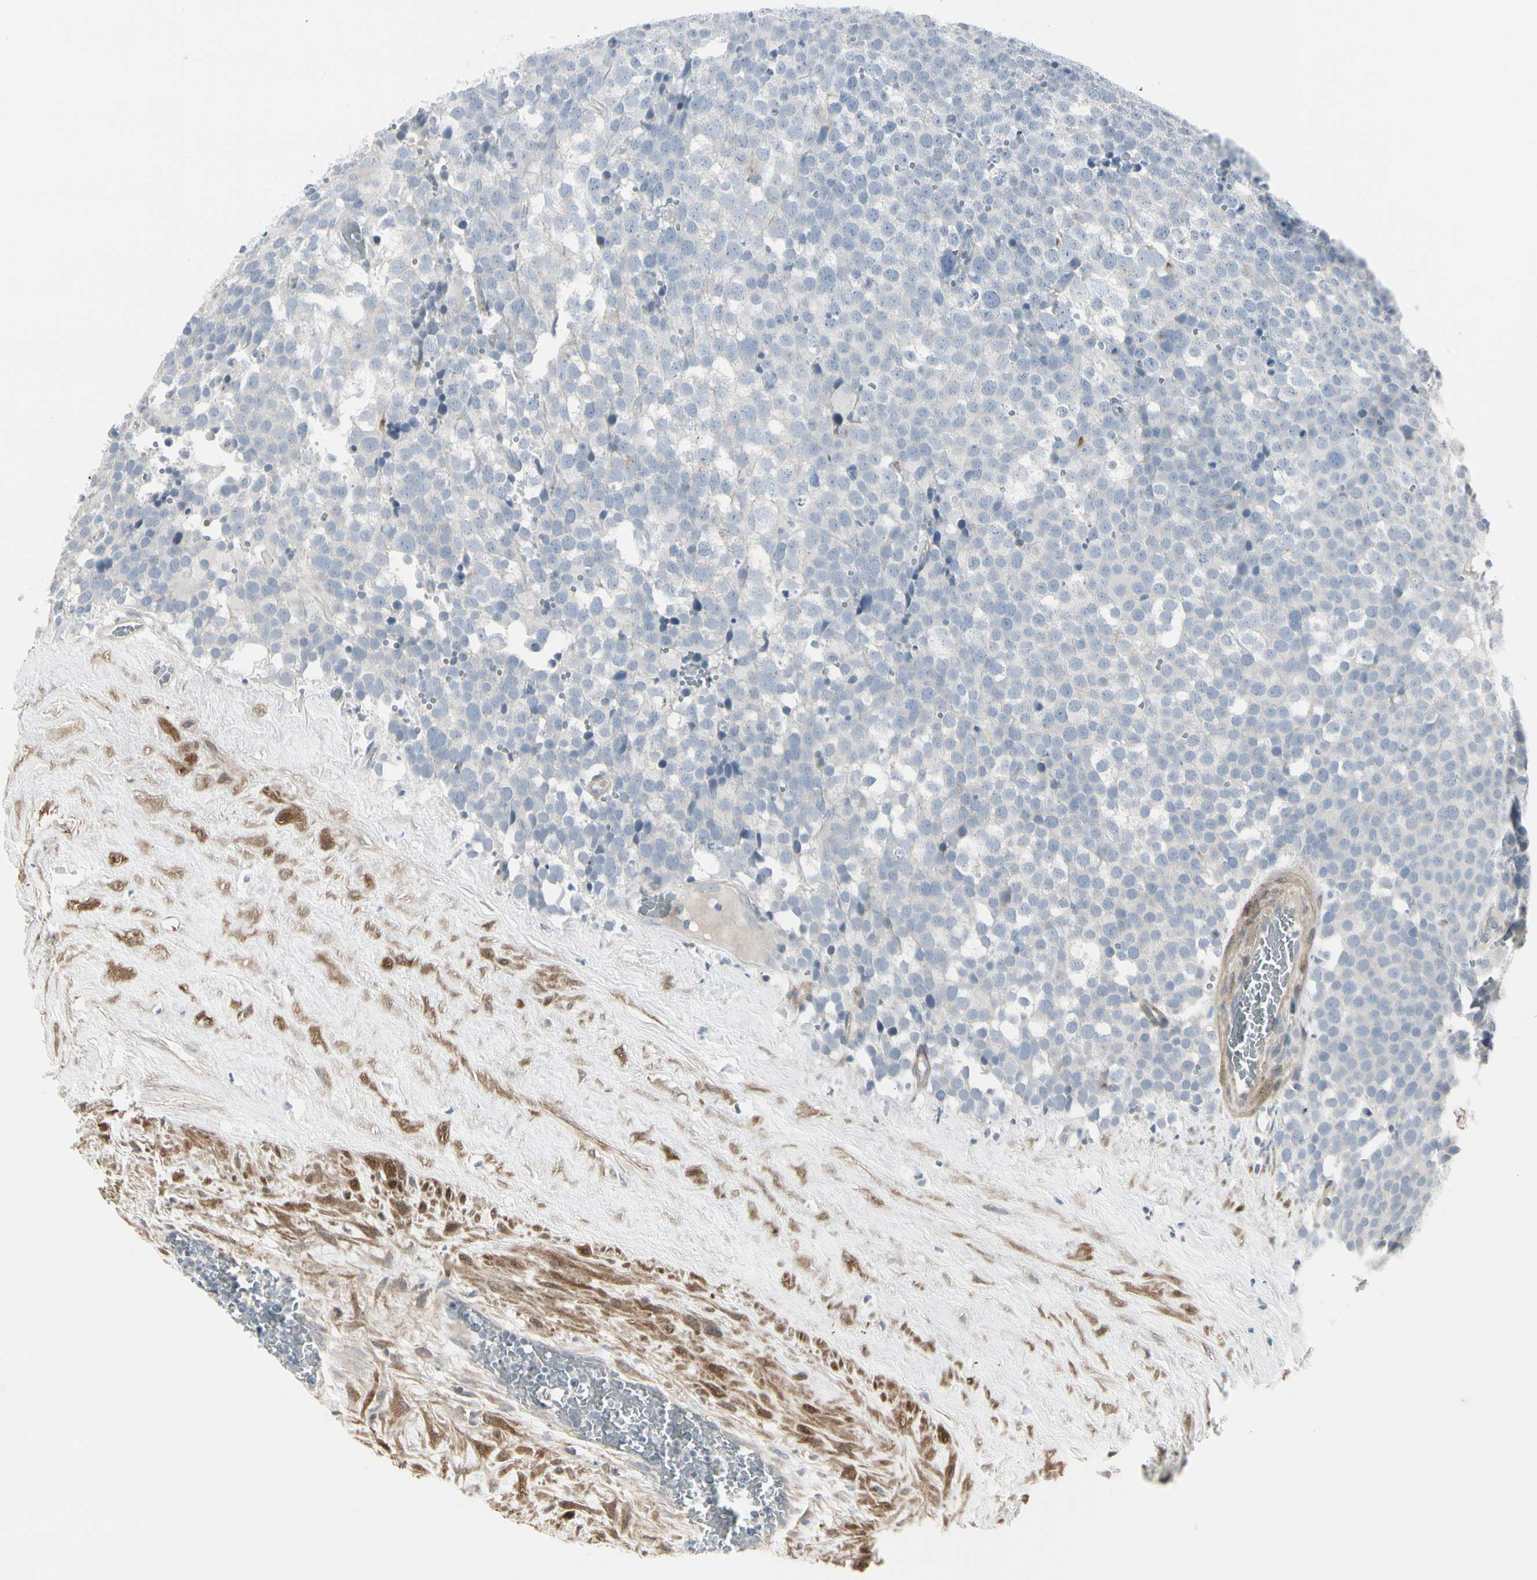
{"staining": {"intensity": "negative", "quantity": "none", "location": "none"}, "tissue": "testis cancer", "cell_type": "Tumor cells", "image_type": "cancer", "snomed": [{"axis": "morphology", "description": "Seminoma, NOS"}, {"axis": "topography", "description": "Testis"}], "caption": "This is a micrograph of IHC staining of testis cancer, which shows no positivity in tumor cells.", "gene": "DMPK", "patient": {"sex": "male", "age": 71}}